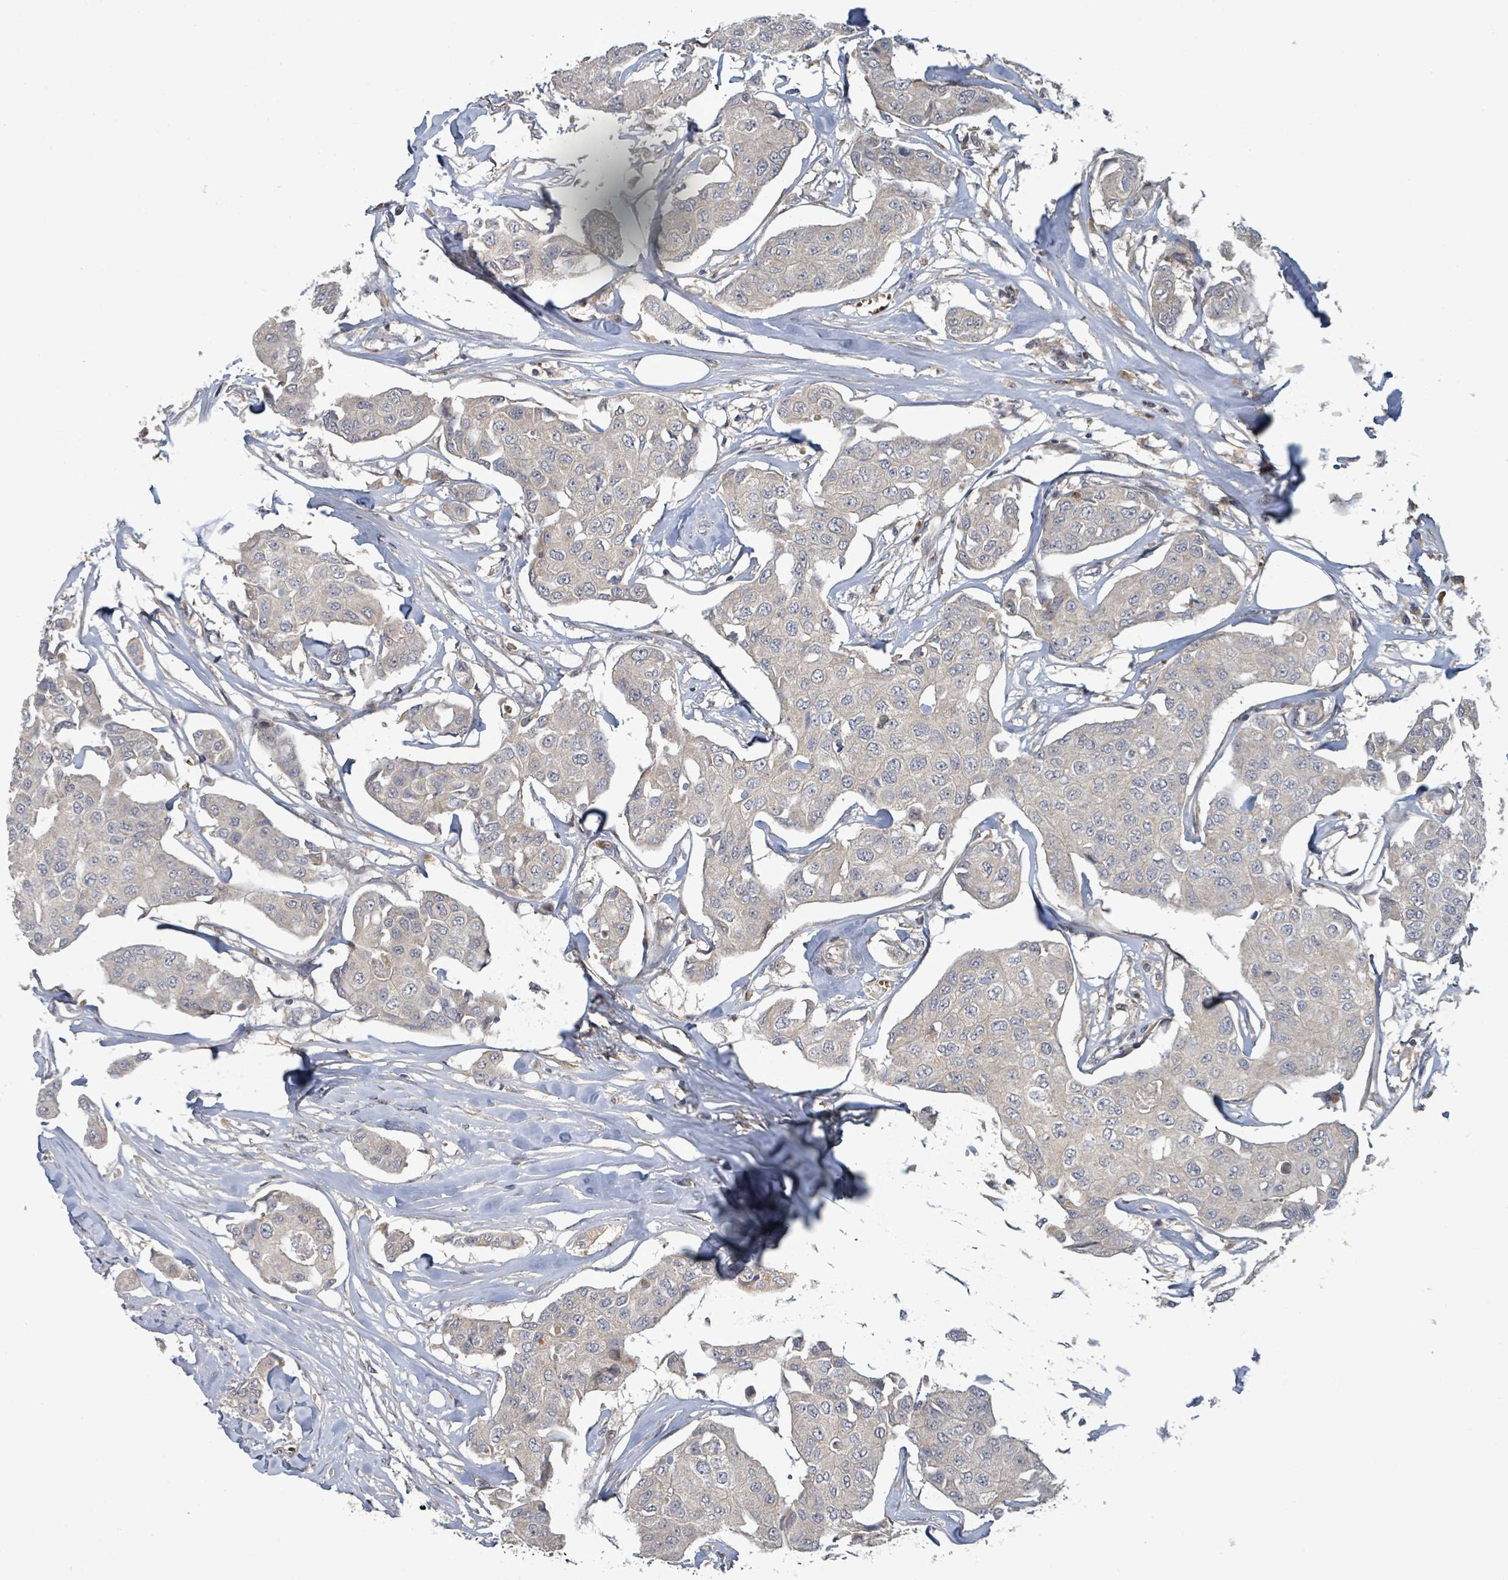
{"staining": {"intensity": "negative", "quantity": "none", "location": "none"}, "tissue": "breast cancer", "cell_type": "Tumor cells", "image_type": "cancer", "snomed": [{"axis": "morphology", "description": "Duct carcinoma"}, {"axis": "topography", "description": "Breast"}, {"axis": "topography", "description": "Lymph node"}], "caption": "A high-resolution image shows immunohistochemistry (IHC) staining of breast cancer, which shows no significant staining in tumor cells.", "gene": "ITGA11", "patient": {"sex": "female", "age": 80}}